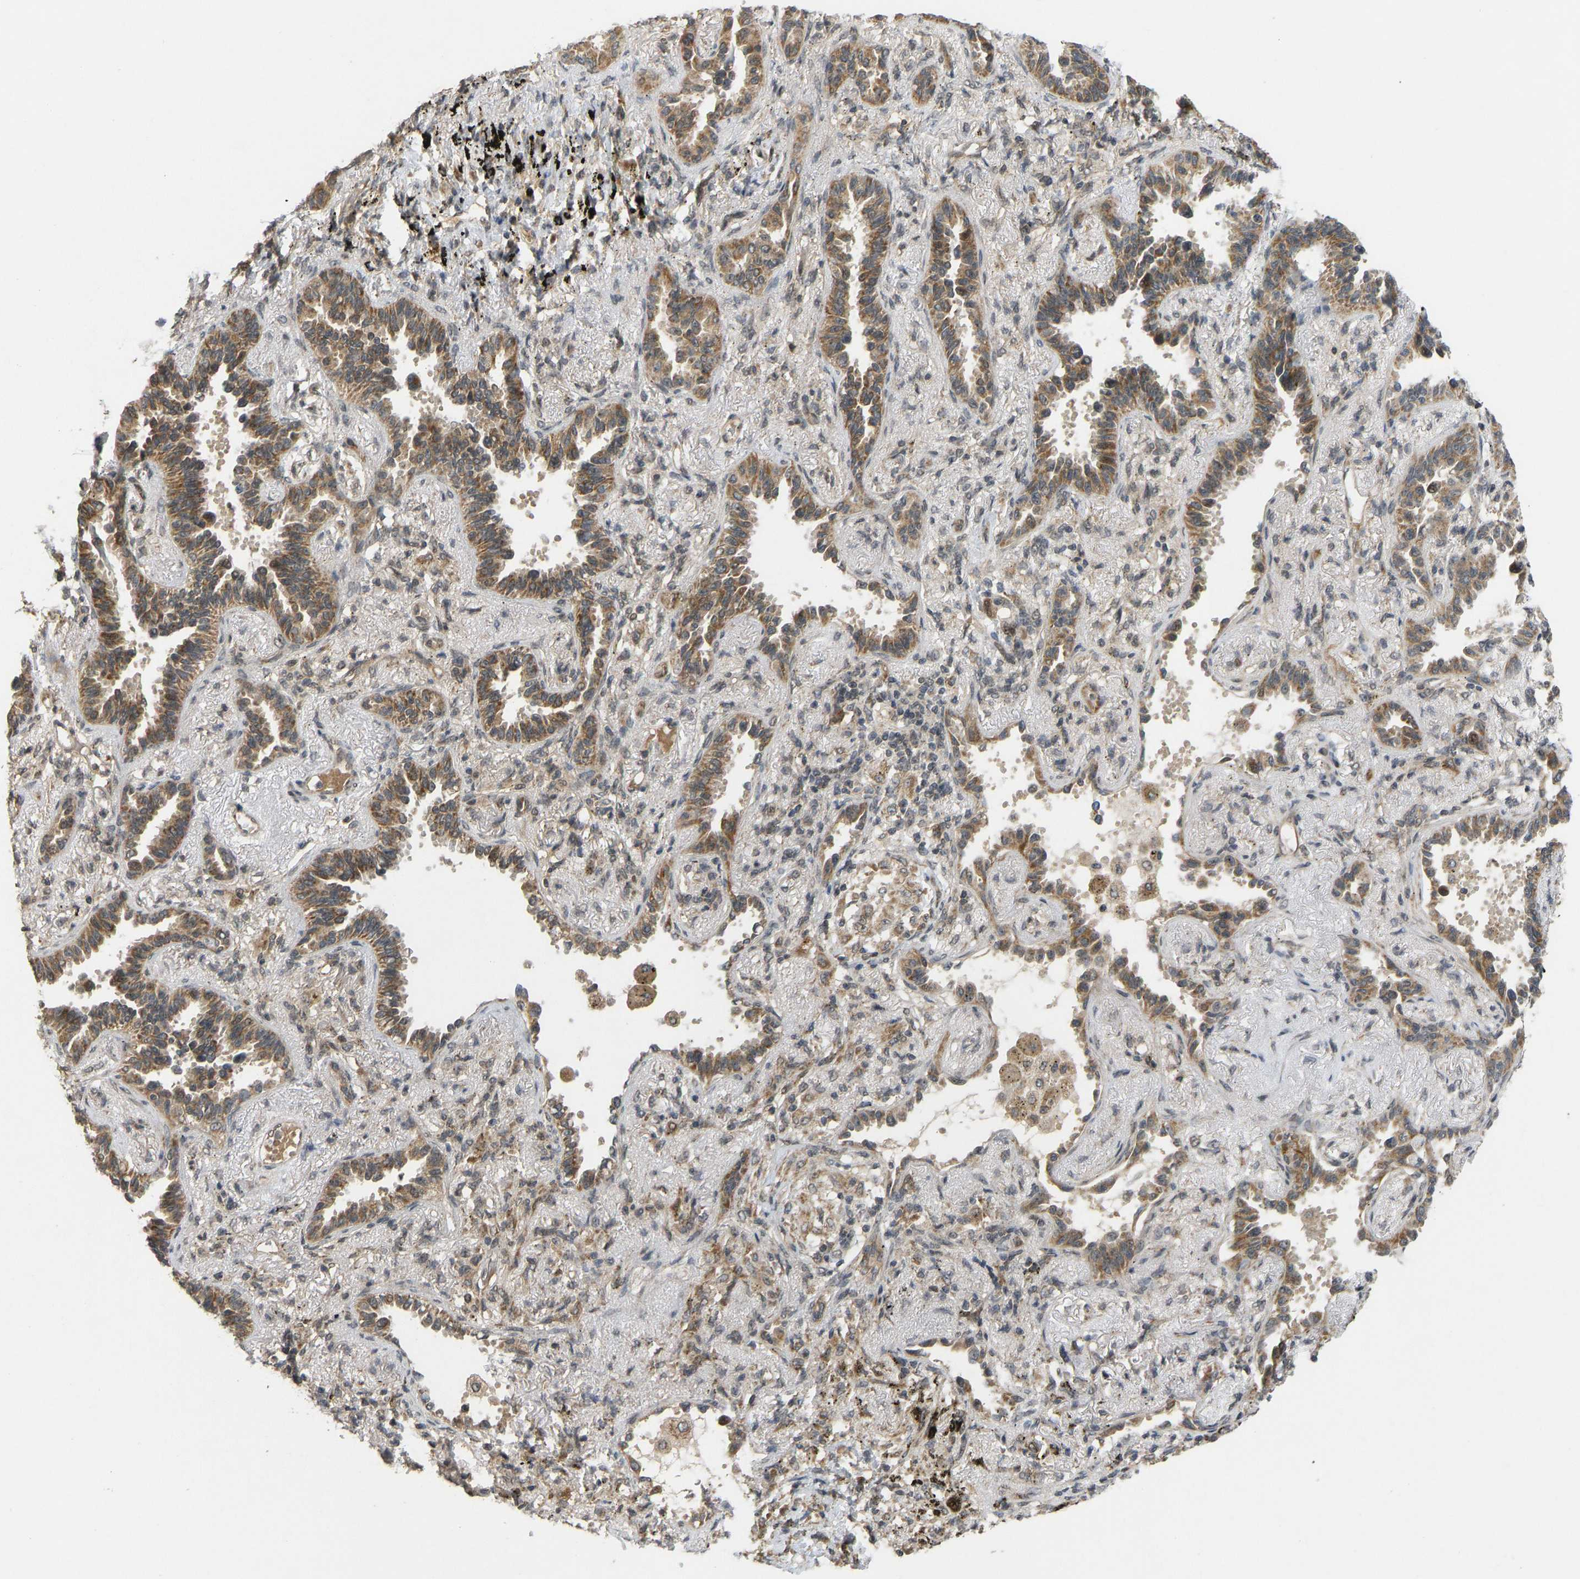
{"staining": {"intensity": "moderate", "quantity": ">75%", "location": "cytoplasmic/membranous"}, "tissue": "lung cancer", "cell_type": "Tumor cells", "image_type": "cancer", "snomed": [{"axis": "morphology", "description": "Adenocarcinoma, NOS"}, {"axis": "topography", "description": "Lung"}], "caption": "Human lung cancer (adenocarcinoma) stained with a brown dye demonstrates moderate cytoplasmic/membranous positive staining in approximately >75% of tumor cells.", "gene": "ACADS", "patient": {"sex": "male", "age": 59}}